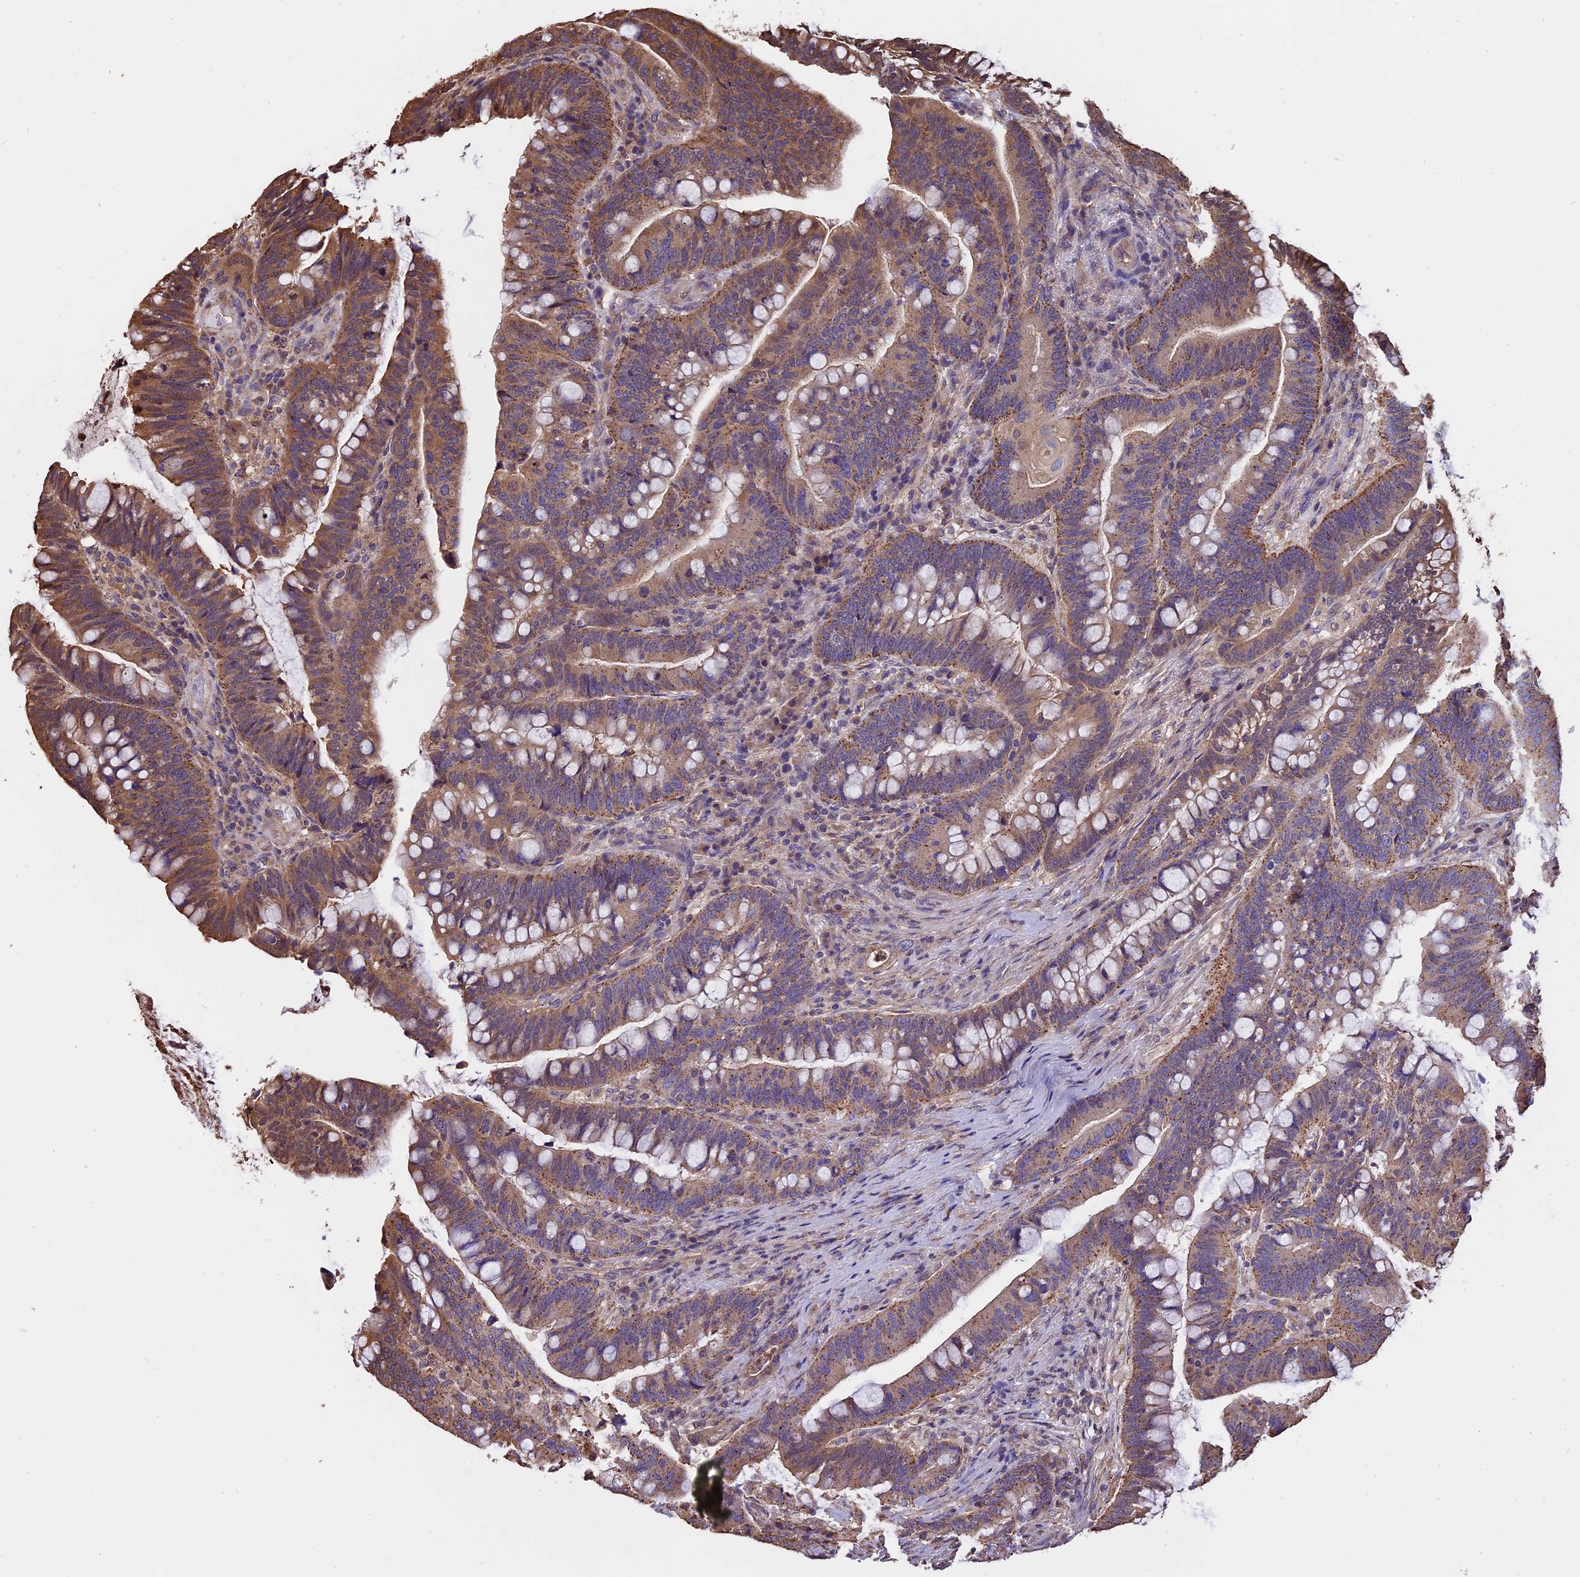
{"staining": {"intensity": "moderate", "quantity": "25%-75%", "location": "cytoplasmic/membranous"}, "tissue": "colorectal cancer", "cell_type": "Tumor cells", "image_type": "cancer", "snomed": [{"axis": "morphology", "description": "Adenocarcinoma, NOS"}, {"axis": "topography", "description": "Colon"}], "caption": "Protein expression analysis of colorectal cancer reveals moderate cytoplasmic/membranous expression in about 25%-75% of tumor cells. (DAB = brown stain, brightfield microscopy at high magnification).", "gene": "CHMP2A", "patient": {"sex": "female", "age": 66}}